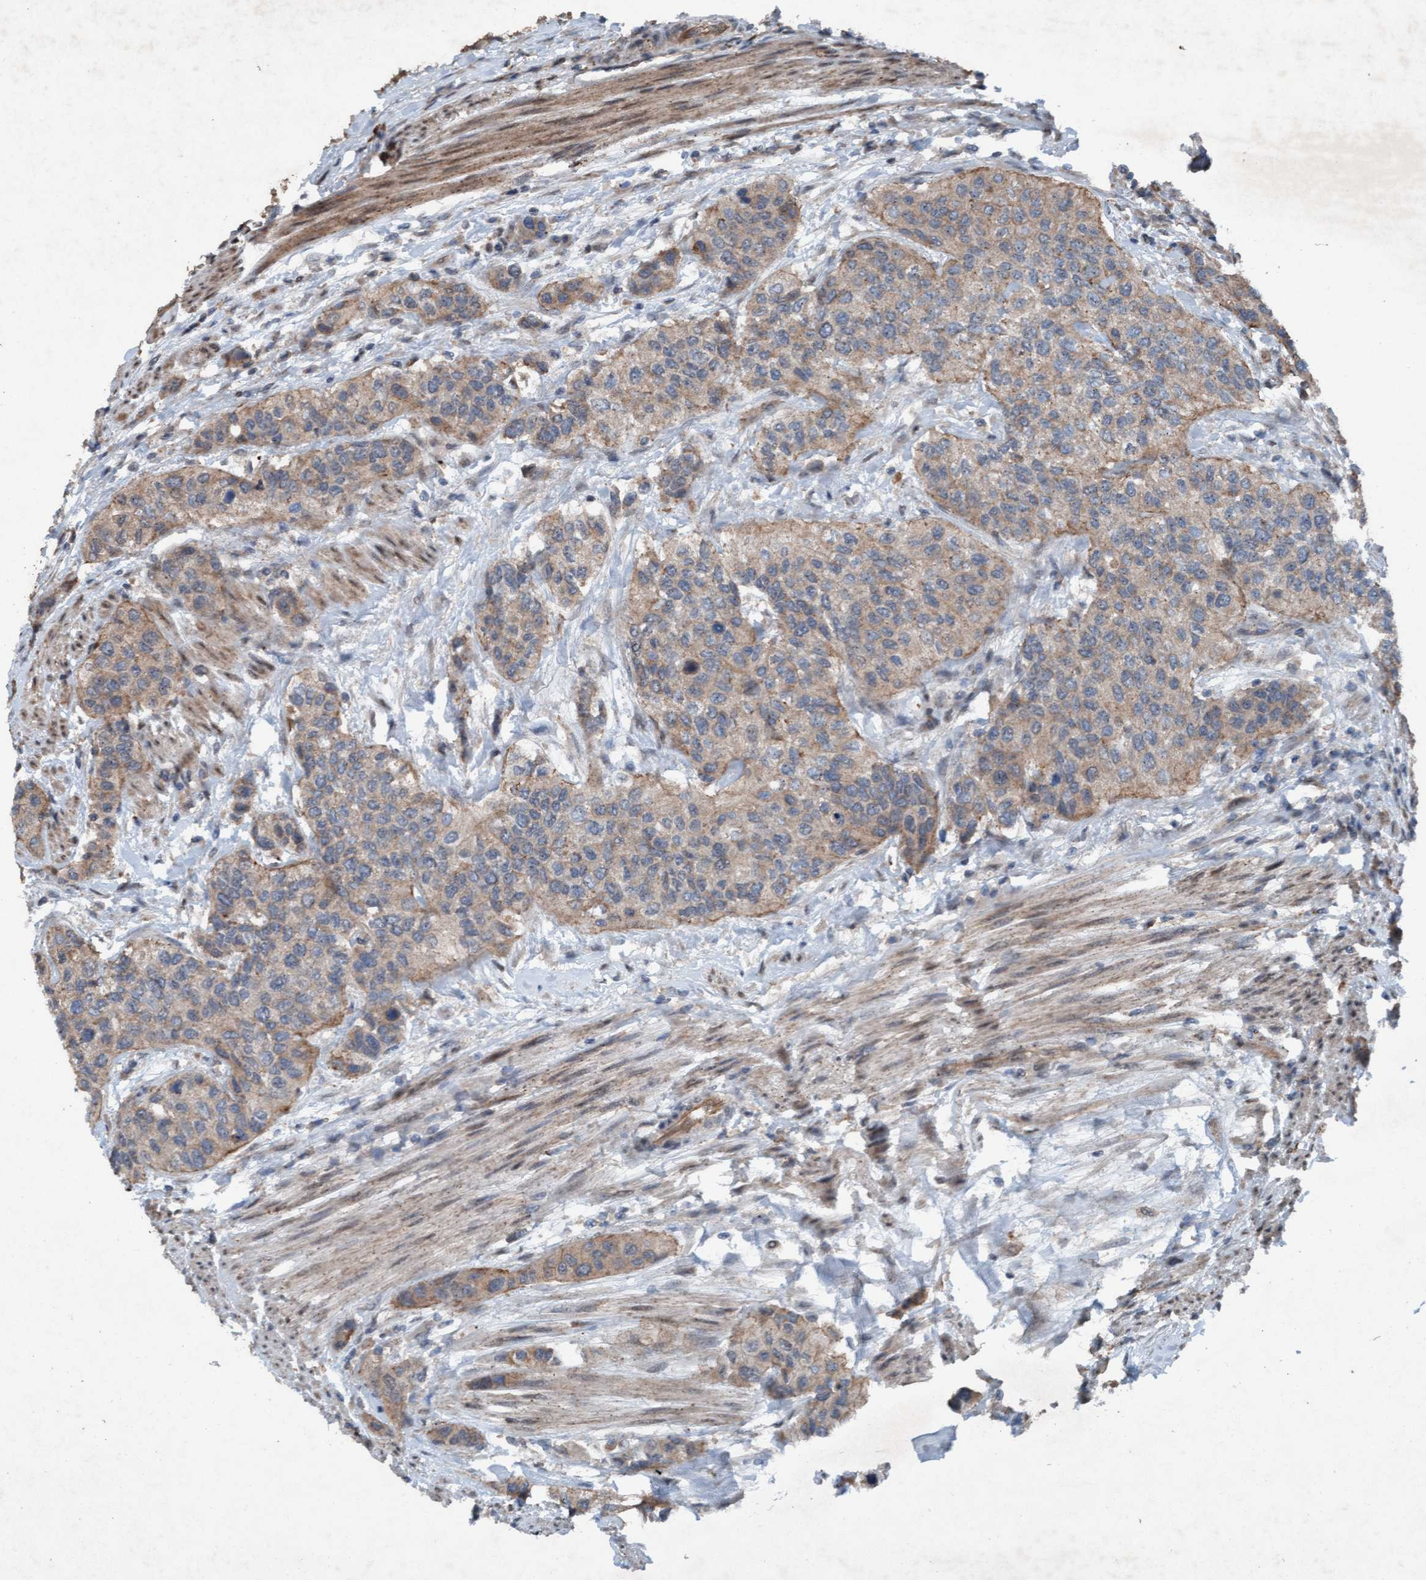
{"staining": {"intensity": "weak", "quantity": "25%-75%", "location": "cytoplasmic/membranous"}, "tissue": "urothelial cancer", "cell_type": "Tumor cells", "image_type": "cancer", "snomed": [{"axis": "morphology", "description": "Urothelial carcinoma, High grade"}, {"axis": "topography", "description": "Urinary bladder"}], "caption": "Protein expression by IHC exhibits weak cytoplasmic/membranous positivity in about 25%-75% of tumor cells in high-grade urothelial carcinoma.", "gene": "PLXNB2", "patient": {"sex": "female", "age": 56}}